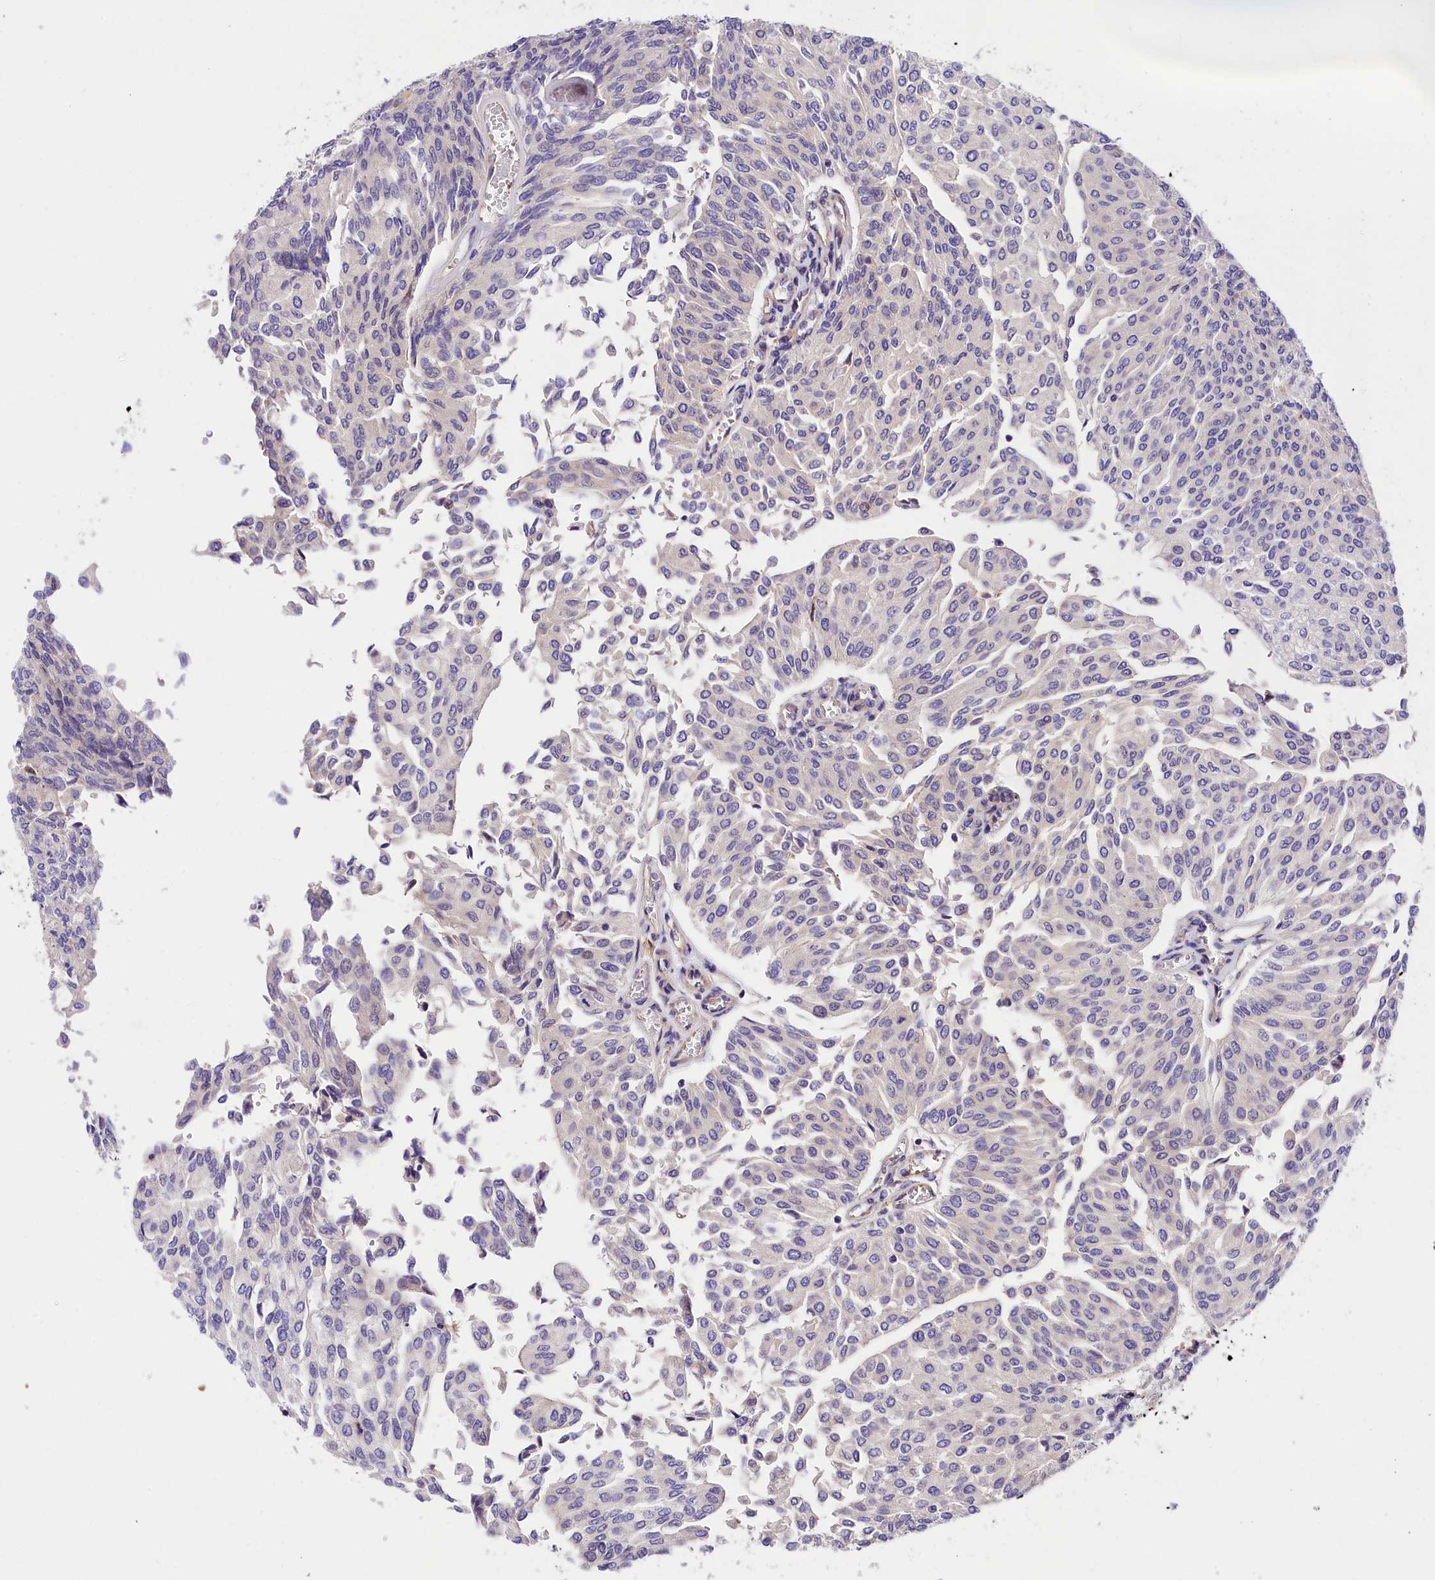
{"staining": {"intensity": "weak", "quantity": "<25%", "location": "cytoplasmic/membranous,nuclear"}, "tissue": "urothelial cancer", "cell_type": "Tumor cells", "image_type": "cancer", "snomed": [{"axis": "morphology", "description": "Urothelial carcinoma, High grade"}, {"axis": "topography", "description": "Urinary bladder"}], "caption": "This is an immunohistochemistry histopathology image of human high-grade urothelial carcinoma. There is no positivity in tumor cells.", "gene": "ARMC6", "patient": {"sex": "female", "age": 79}}